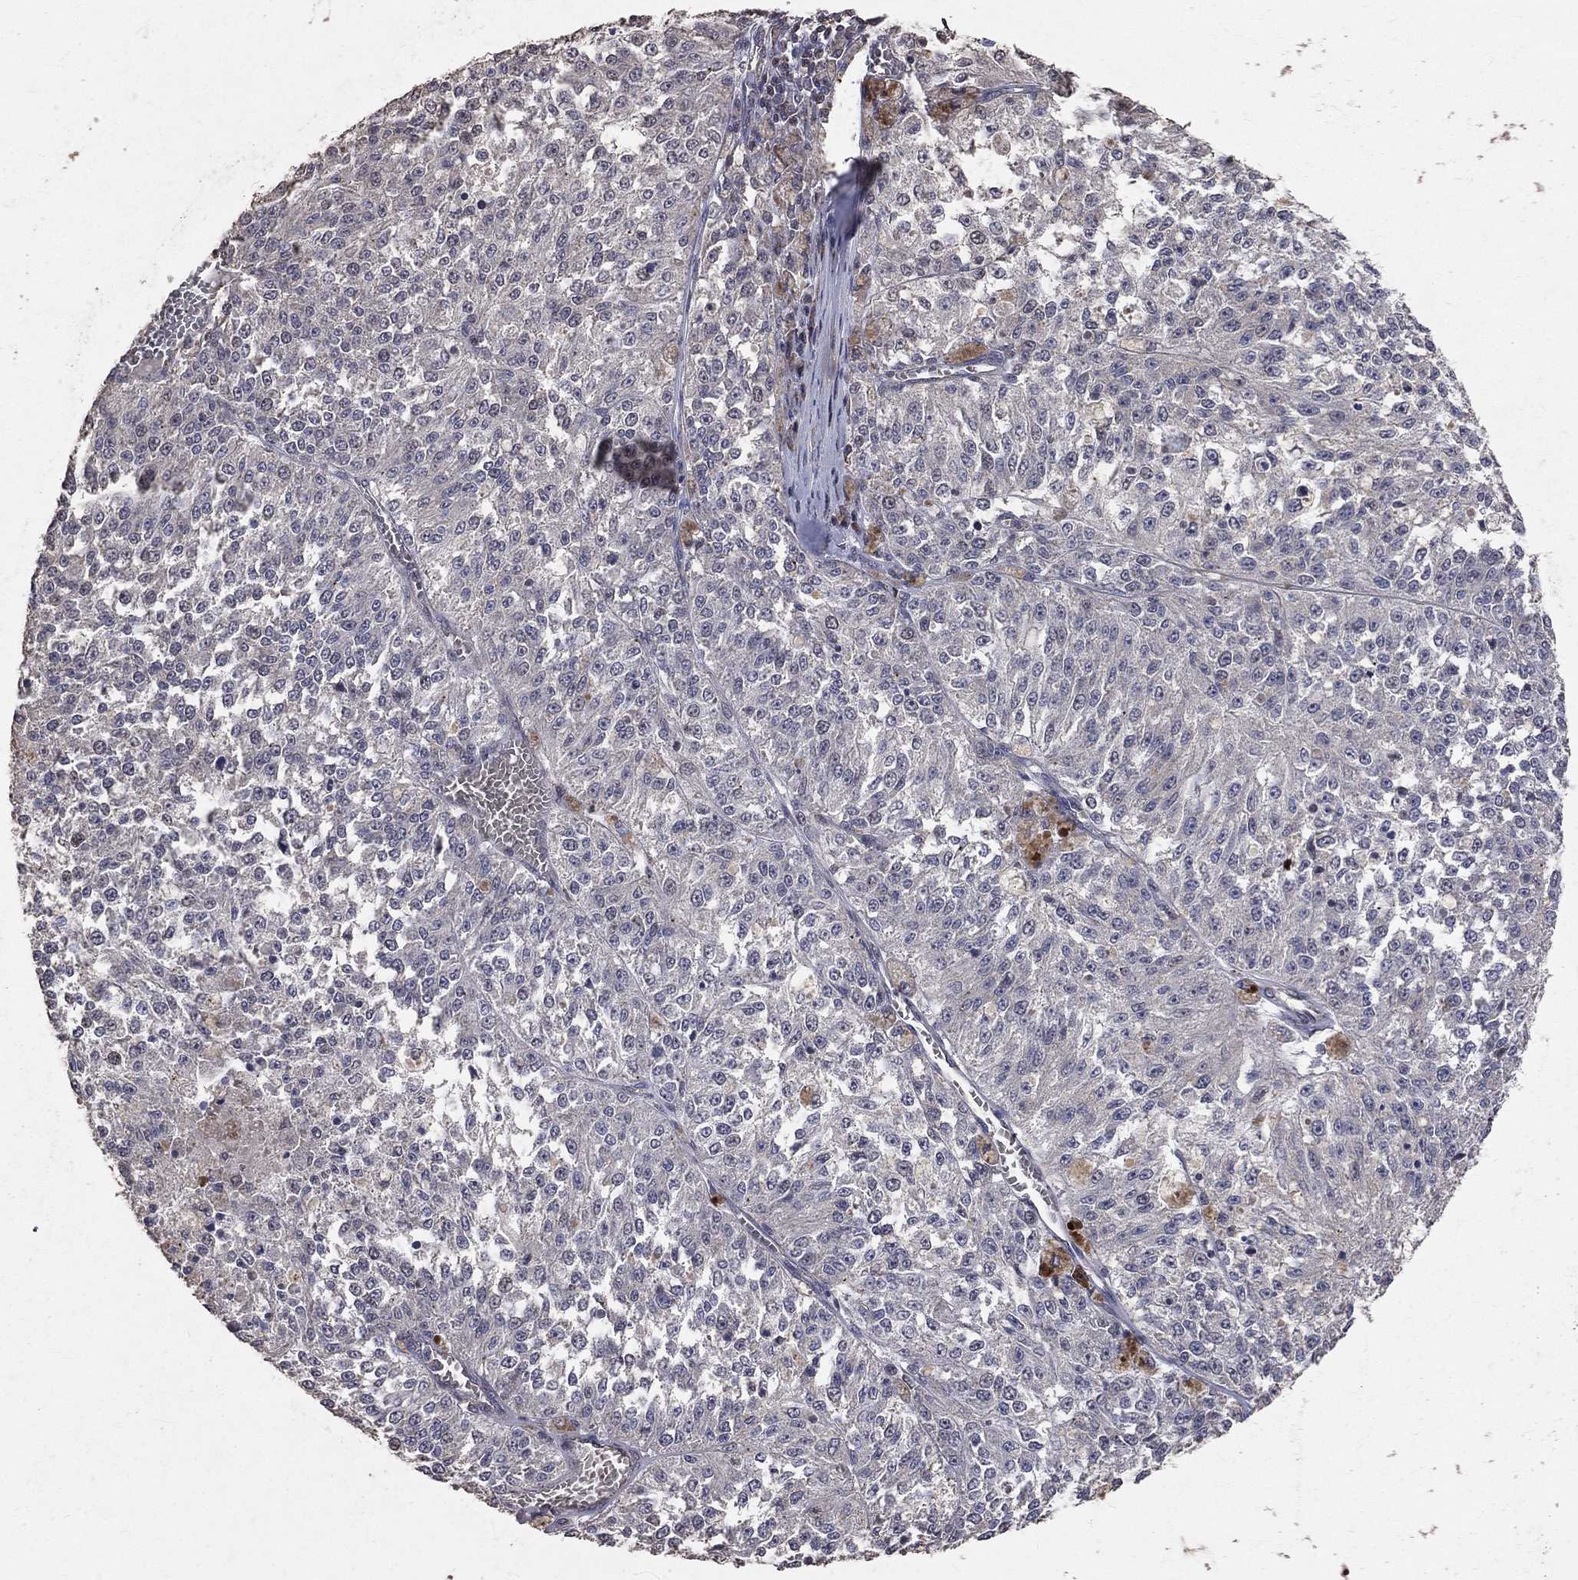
{"staining": {"intensity": "negative", "quantity": "none", "location": "none"}, "tissue": "melanoma", "cell_type": "Tumor cells", "image_type": "cancer", "snomed": [{"axis": "morphology", "description": "Malignant melanoma, Metastatic site"}, {"axis": "topography", "description": "Lymph node"}], "caption": "The histopathology image reveals no staining of tumor cells in malignant melanoma (metastatic site). (Immunohistochemistry (ihc), brightfield microscopy, high magnification).", "gene": "LY6K", "patient": {"sex": "female", "age": 64}}